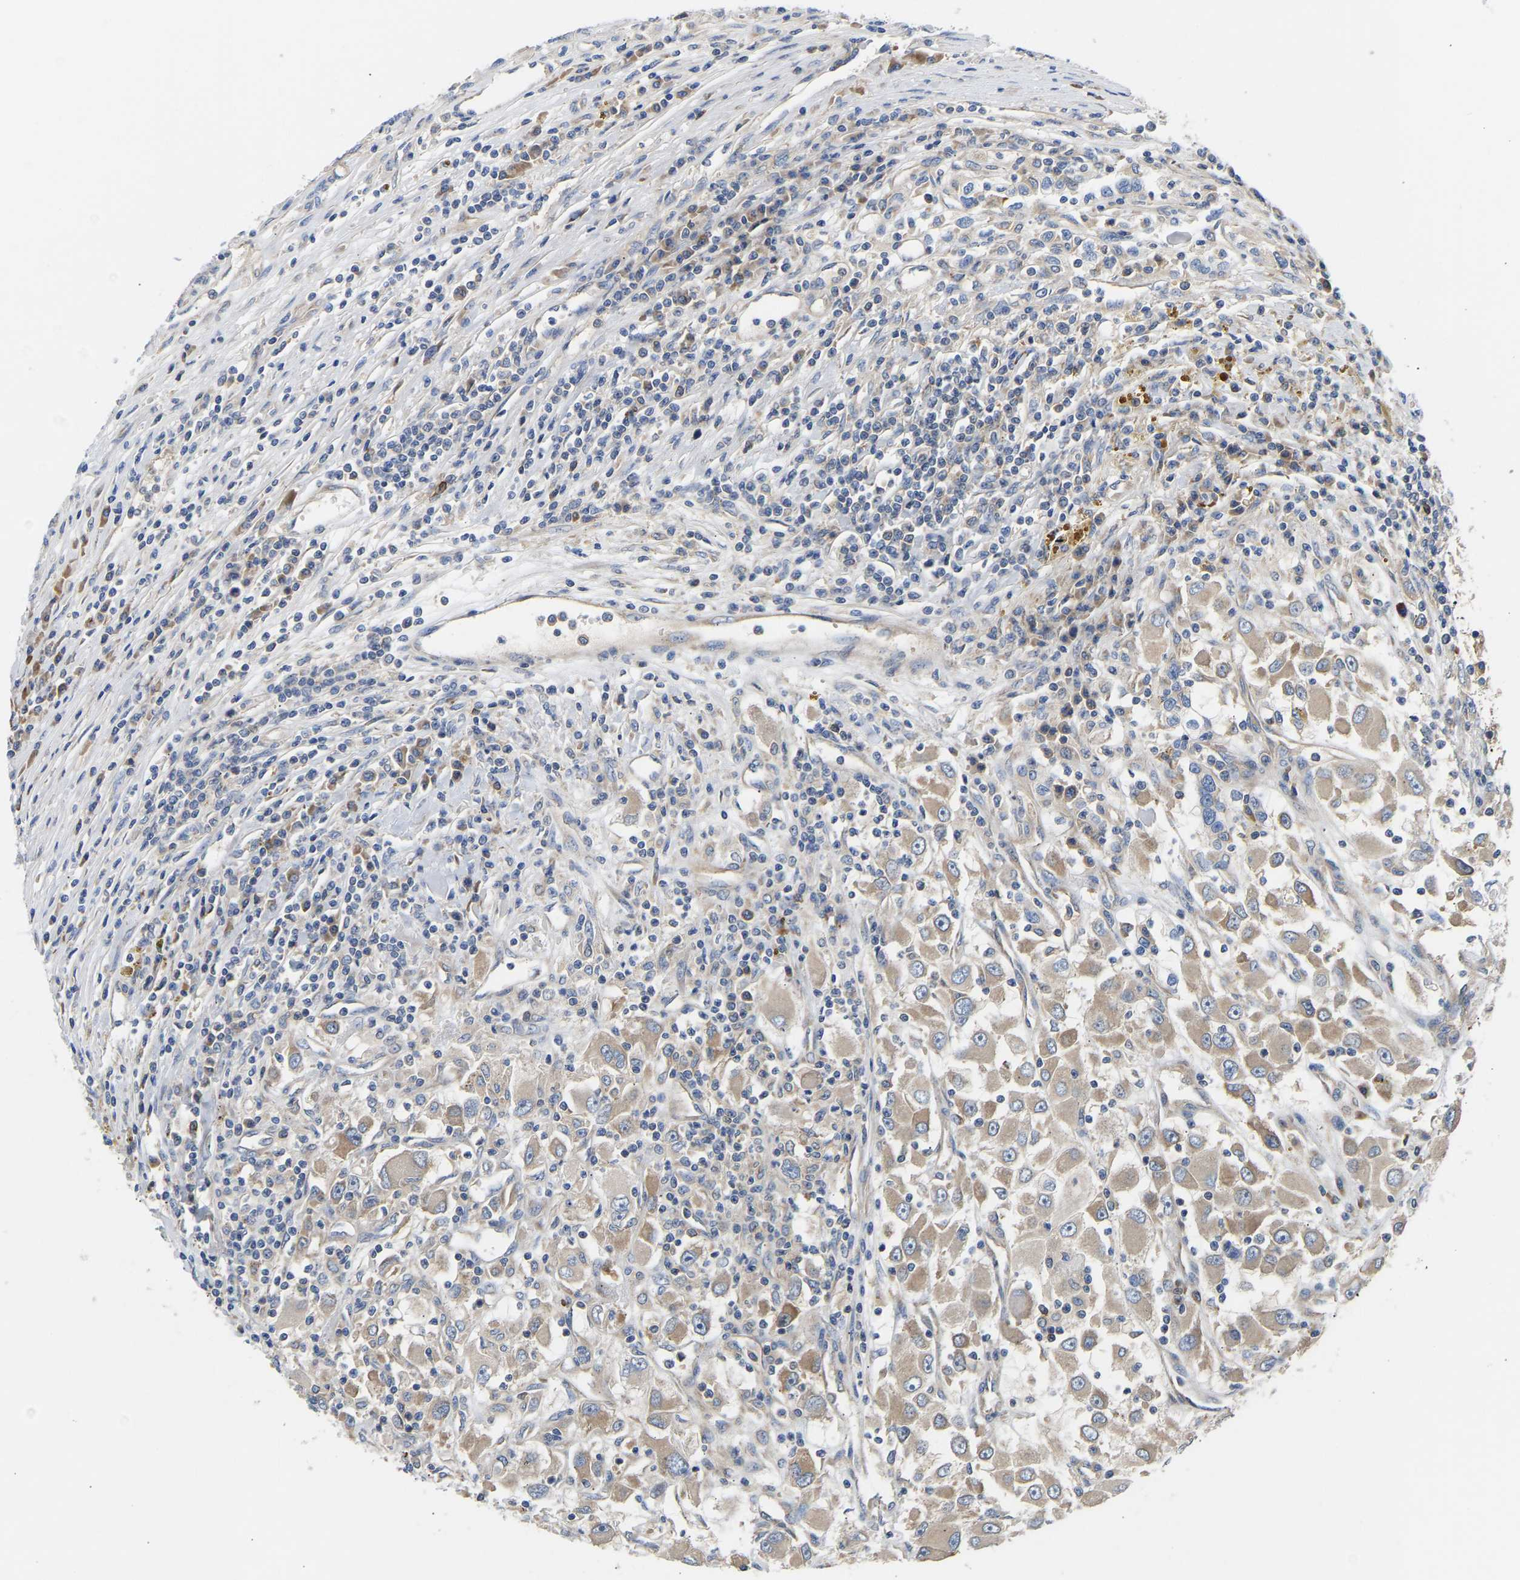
{"staining": {"intensity": "weak", "quantity": "<25%", "location": "cytoplasmic/membranous"}, "tissue": "renal cancer", "cell_type": "Tumor cells", "image_type": "cancer", "snomed": [{"axis": "morphology", "description": "Adenocarcinoma, NOS"}, {"axis": "topography", "description": "Kidney"}], "caption": "Image shows no protein expression in tumor cells of renal adenocarcinoma tissue.", "gene": "AIMP2", "patient": {"sex": "female", "age": 52}}